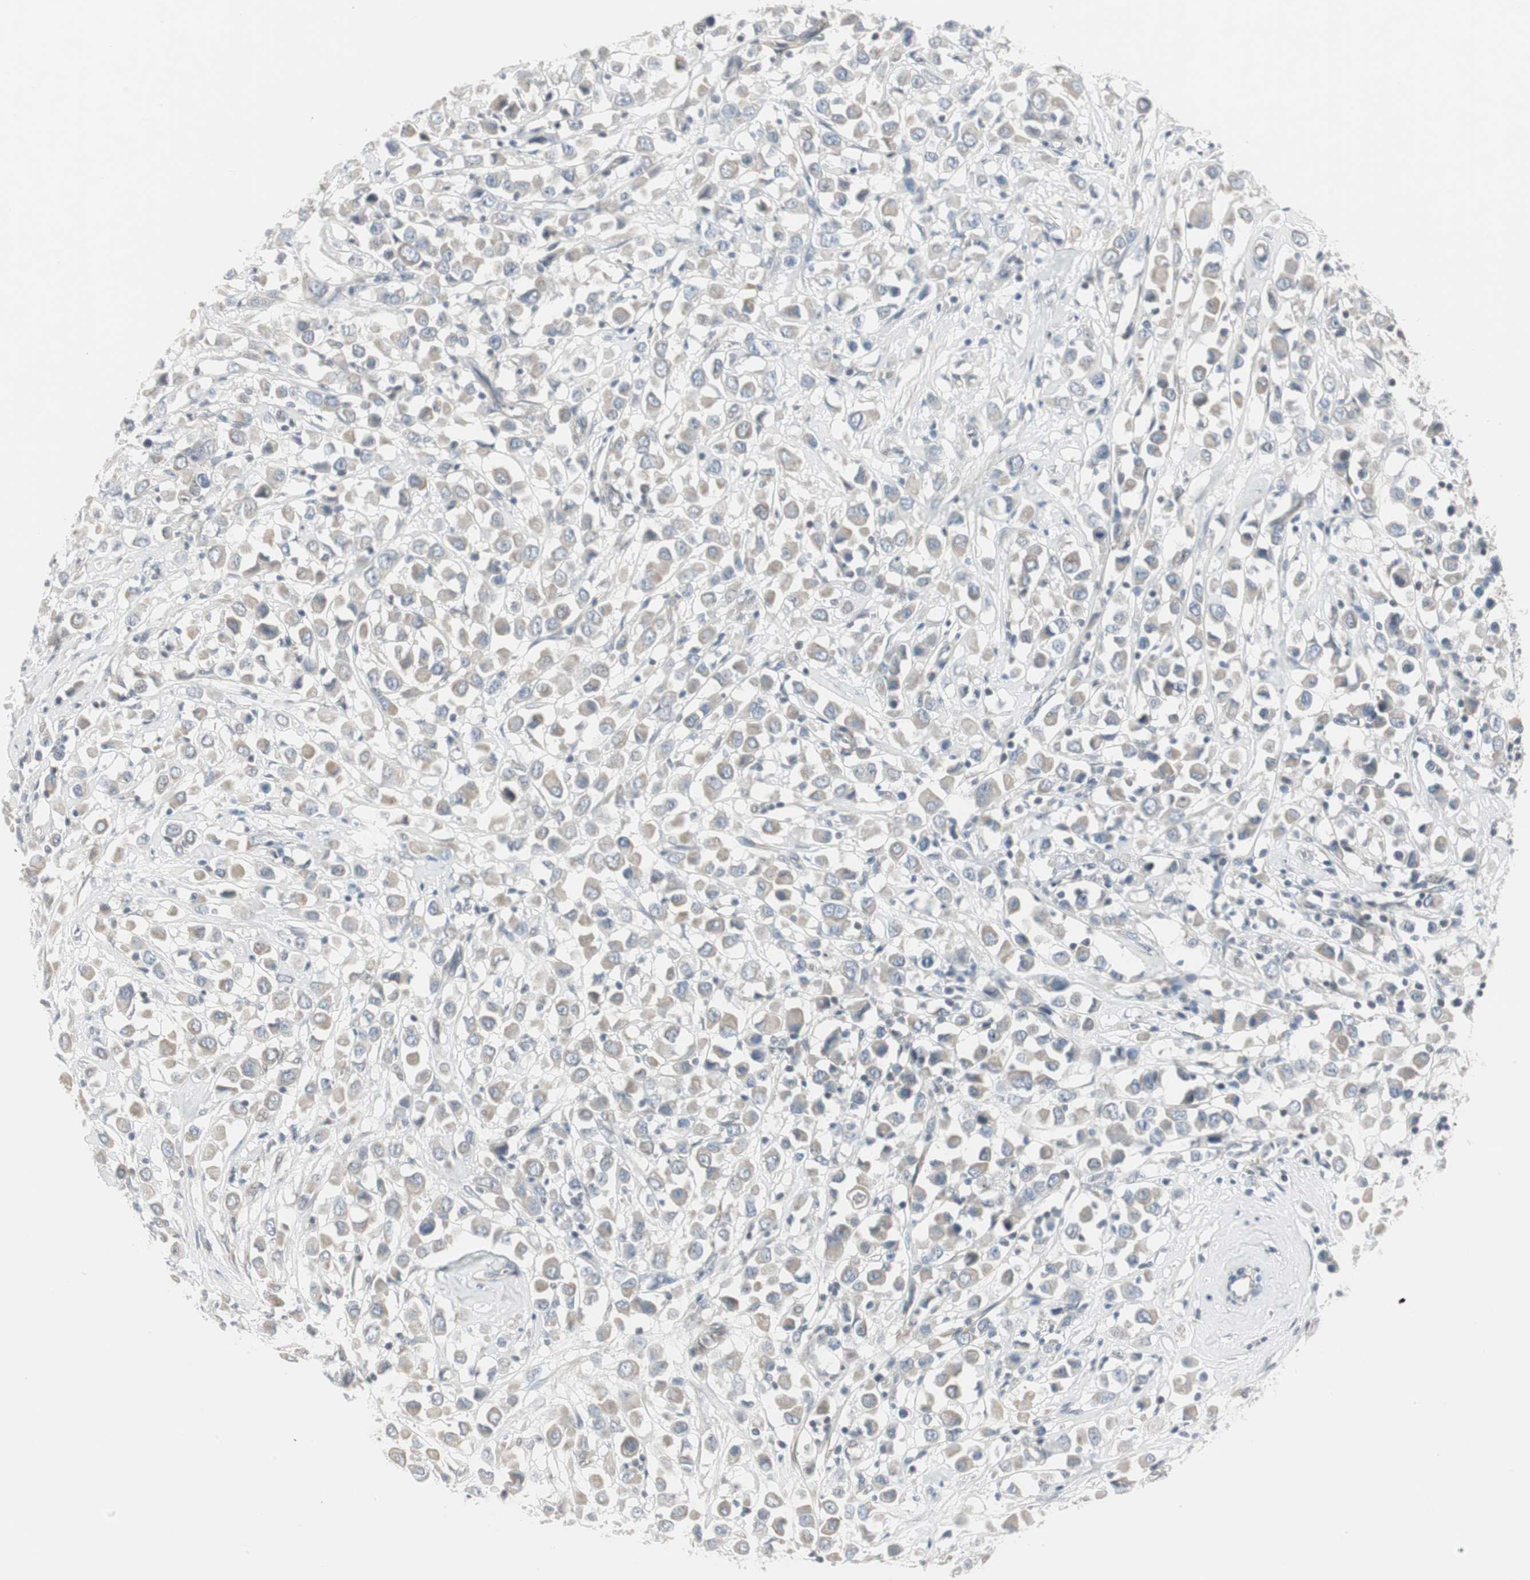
{"staining": {"intensity": "weak", "quantity": "25%-75%", "location": "cytoplasmic/membranous"}, "tissue": "breast cancer", "cell_type": "Tumor cells", "image_type": "cancer", "snomed": [{"axis": "morphology", "description": "Duct carcinoma"}, {"axis": "topography", "description": "Breast"}], "caption": "The immunohistochemical stain shows weak cytoplasmic/membranous expression in tumor cells of intraductal carcinoma (breast) tissue. The protein of interest is shown in brown color, while the nuclei are stained blue.", "gene": "DMPK", "patient": {"sex": "female", "age": 61}}